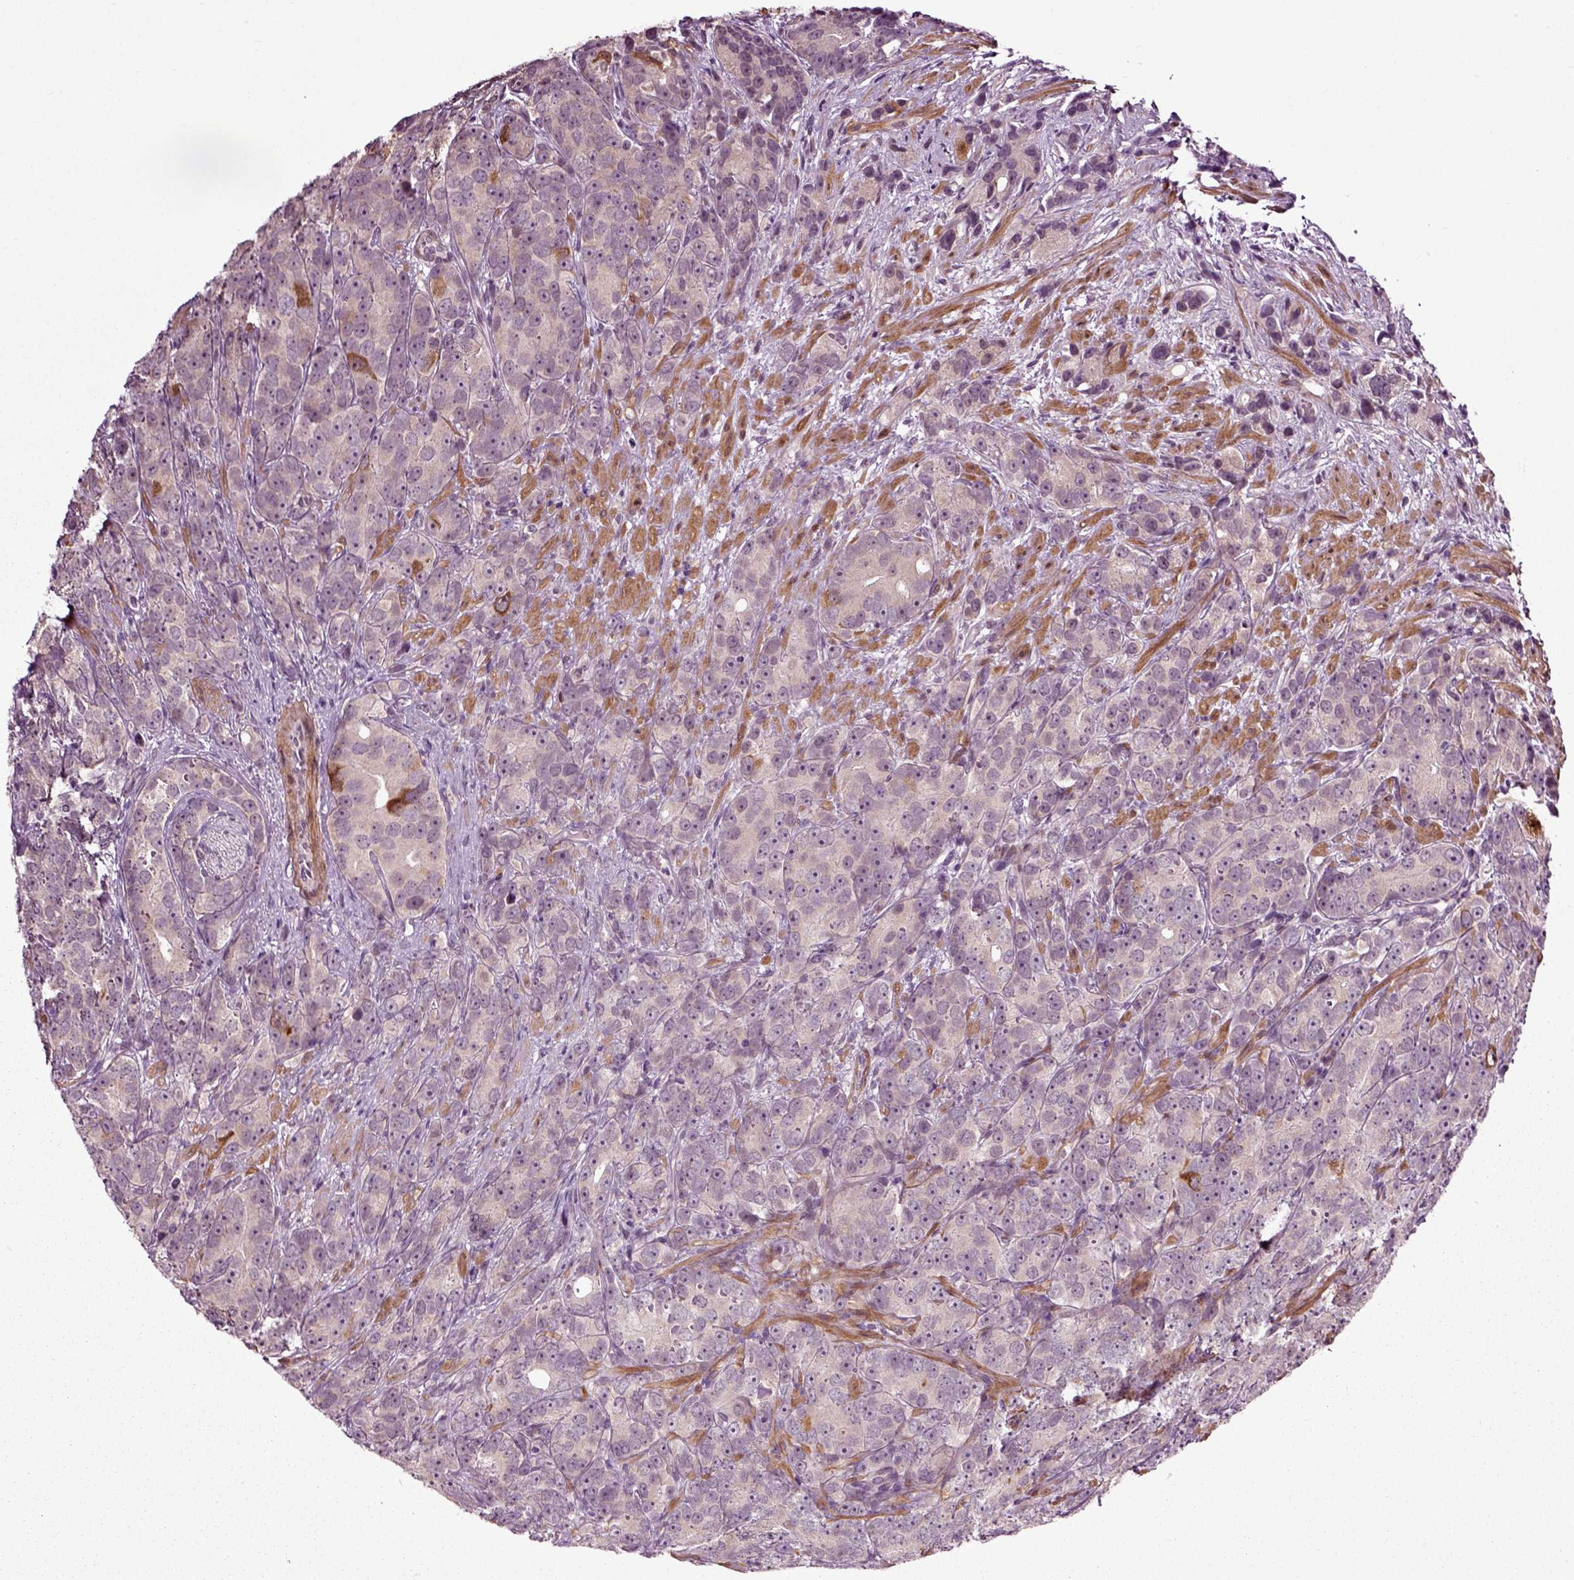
{"staining": {"intensity": "negative", "quantity": "none", "location": "none"}, "tissue": "prostate cancer", "cell_type": "Tumor cells", "image_type": "cancer", "snomed": [{"axis": "morphology", "description": "Adenocarcinoma, High grade"}, {"axis": "topography", "description": "Prostate"}], "caption": "A micrograph of human prostate cancer is negative for staining in tumor cells.", "gene": "KNSTRN", "patient": {"sex": "male", "age": 90}}